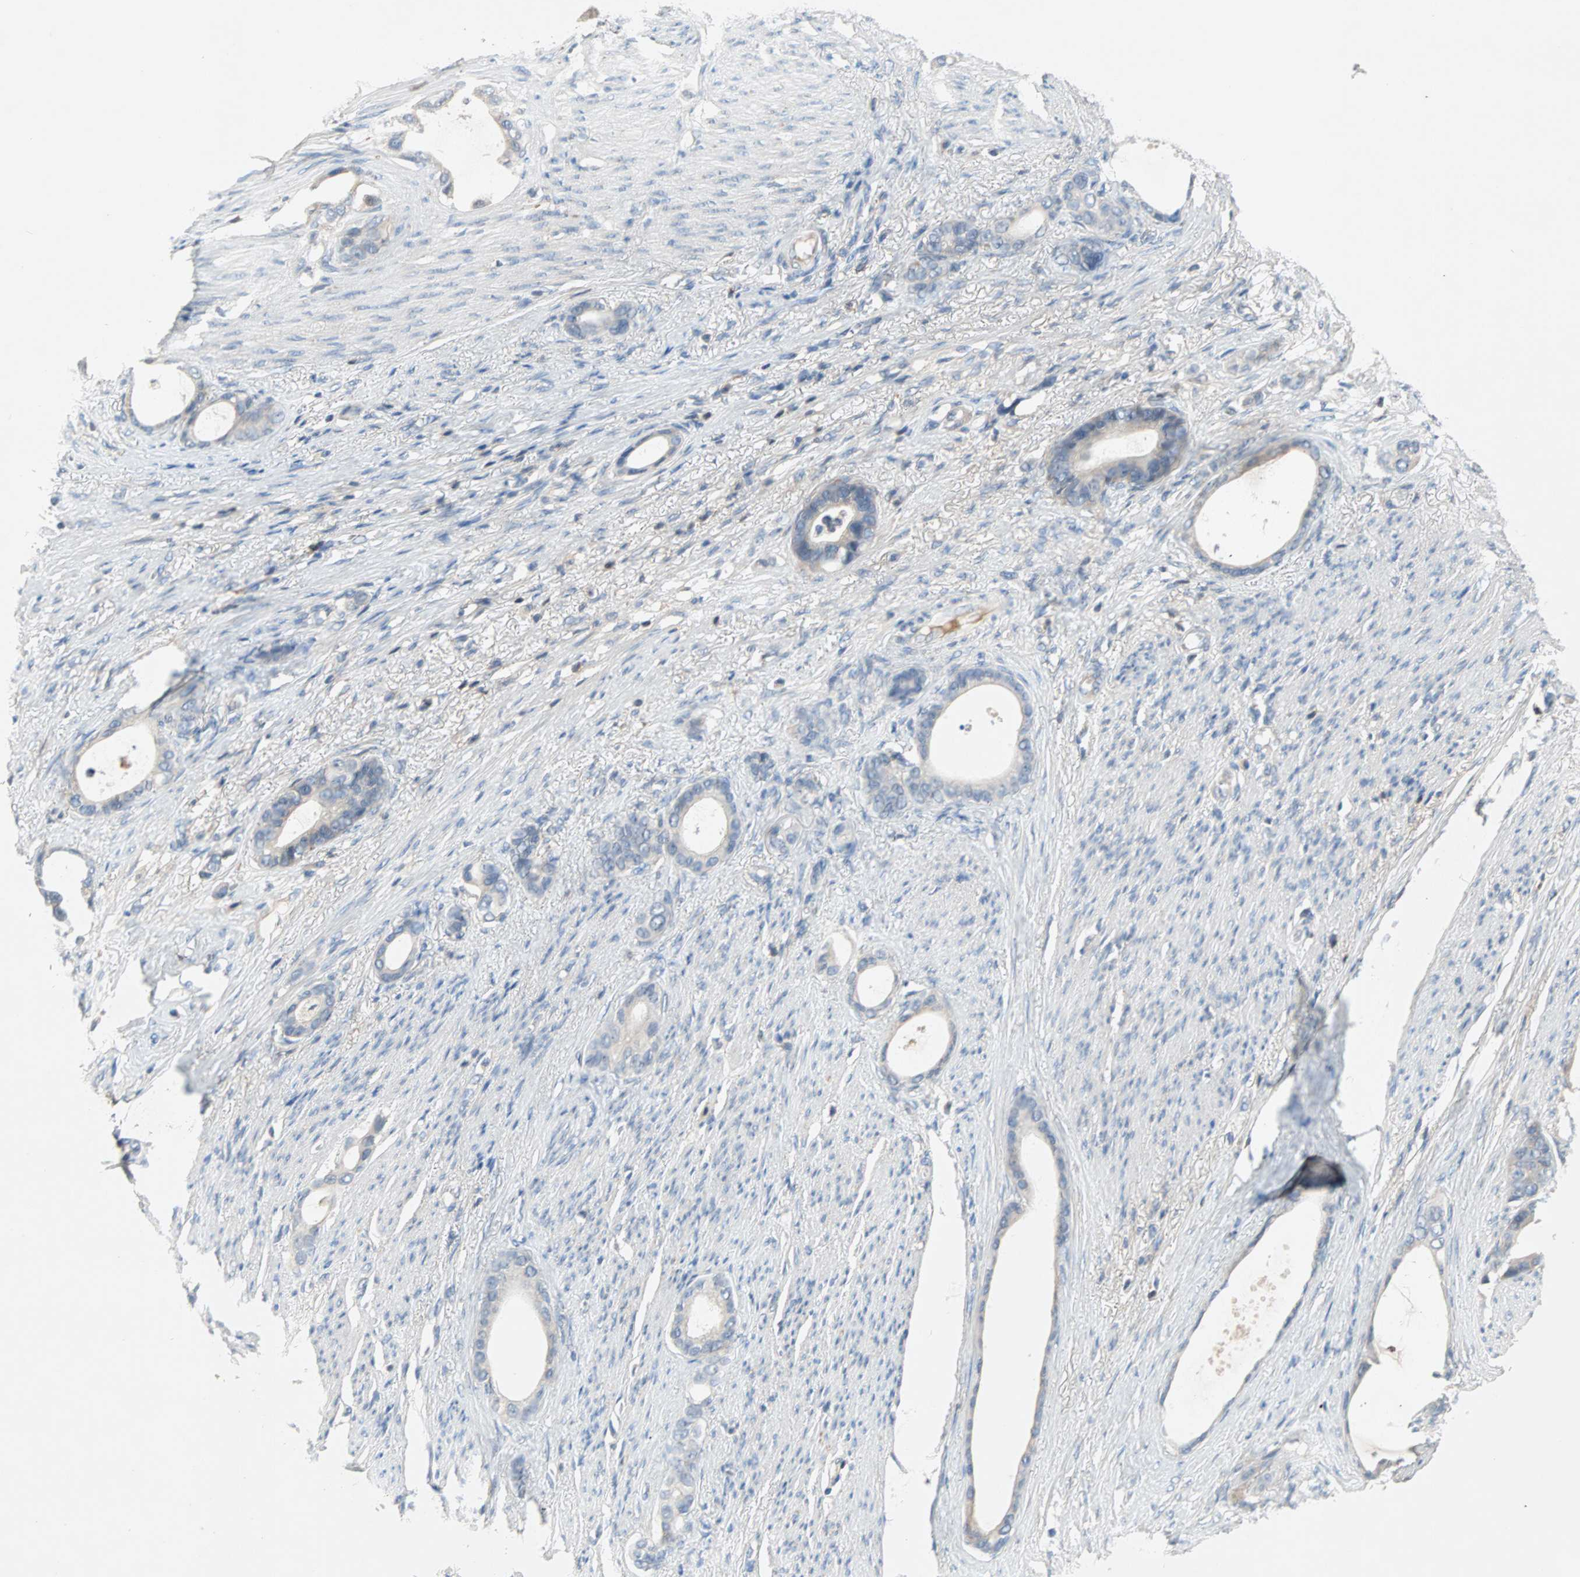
{"staining": {"intensity": "negative", "quantity": "none", "location": "none"}, "tissue": "stomach cancer", "cell_type": "Tumor cells", "image_type": "cancer", "snomed": [{"axis": "morphology", "description": "Adenocarcinoma, NOS"}, {"axis": "topography", "description": "Stomach"}], "caption": "This histopathology image is of stomach cancer stained with immunohistochemistry (IHC) to label a protein in brown with the nuclei are counter-stained blue. There is no positivity in tumor cells.", "gene": "MAP4K1", "patient": {"sex": "female", "age": 75}}